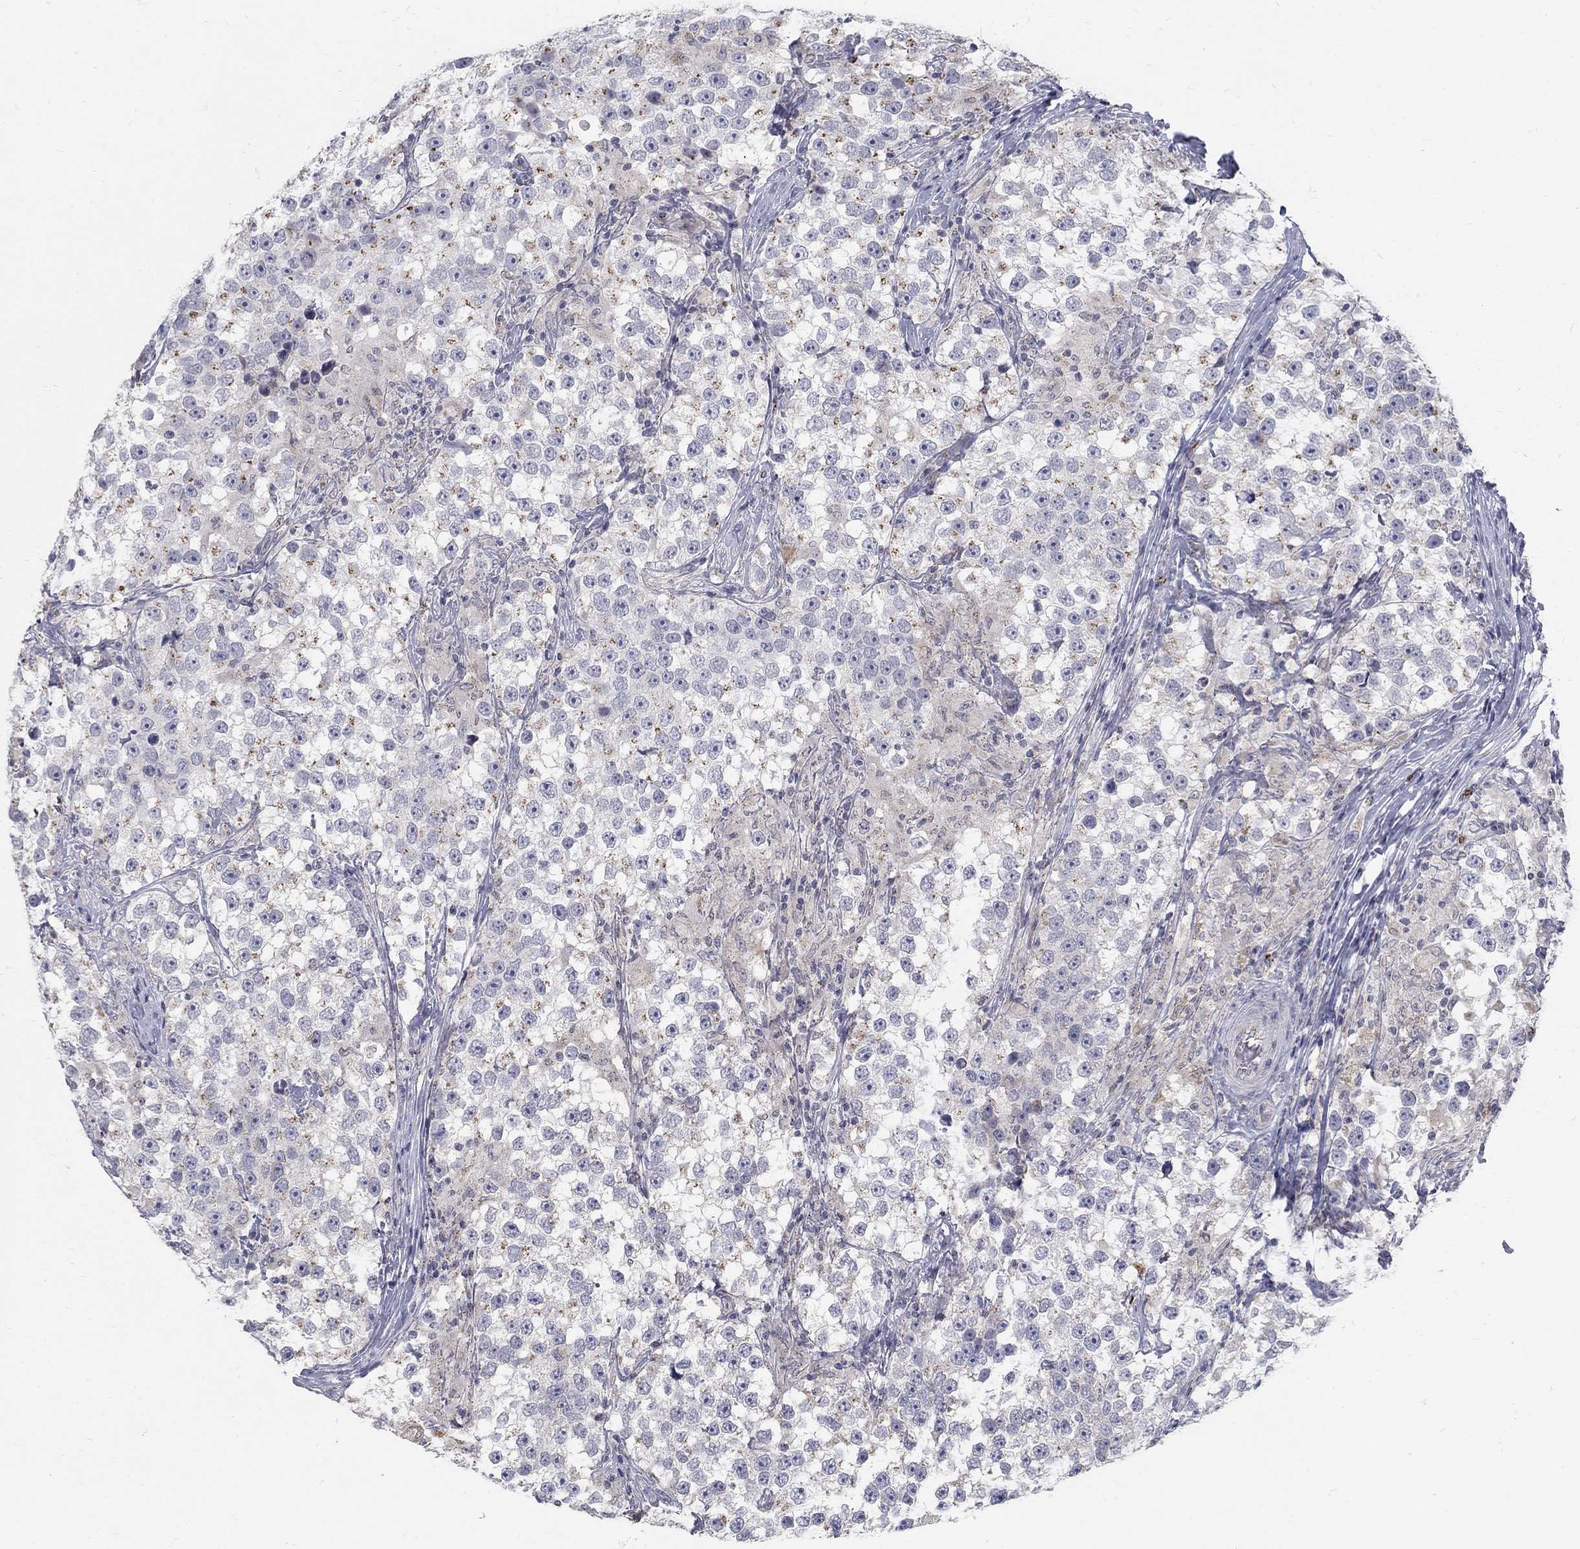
{"staining": {"intensity": "strong", "quantity": "<25%", "location": "cytoplasmic/membranous"}, "tissue": "testis cancer", "cell_type": "Tumor cells", "image_type": "cancer", "snomed": [{"axis": "morphology", "description": "Seminoma, NOS"}, {"axis": "topography", "description": "Testis"}], "caption": "Testis seminoma was stained to show a protein in brown. There is medium levels of strong cytoplasmic/membranous staining in approximately <25% of tumor cells.", "gene": "PANK3", "patient": {"sex": "male", "age": 46}}